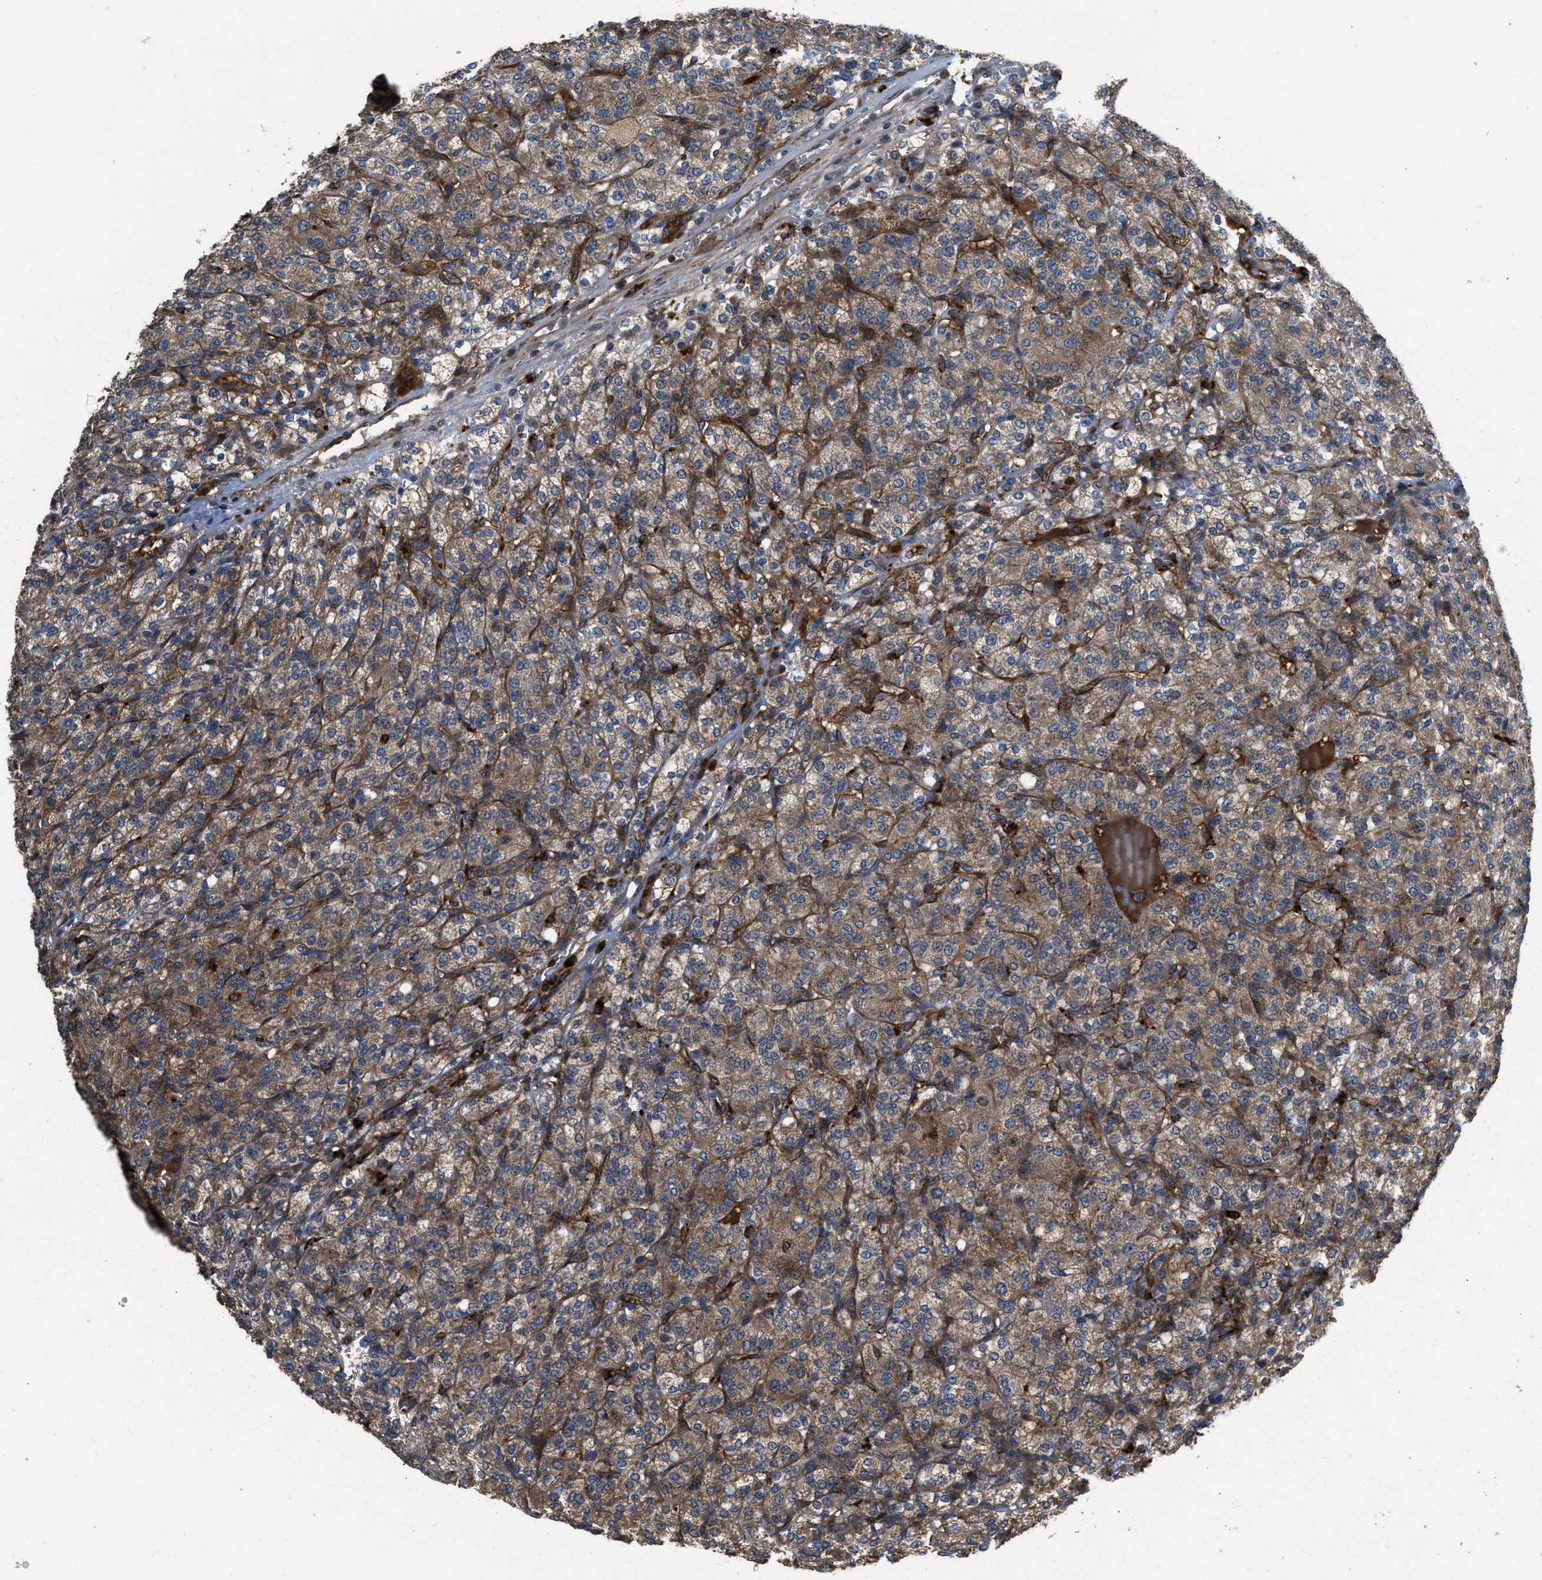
{"staining": {"intensity": "moderate", "quantity": ">75%", "location": "cytoplasmic/membranous"}, "tissue": "renal cancer", "cell_type": "Tumor cells", "image_type": "cancer", "snomed": [{"axis": "morphology", "description": "Adenocarcinoma, NOS"}, {"axis": "topography", "description": "Kidney"}], "caption": "Renal cancer tissue displays moderate cytoplasmic/membranous expression in about >75% of tumor cells, visualized by immunohistochemistry.", "gene": "GGH", "patient": {"sex": "male", "age": 77}}